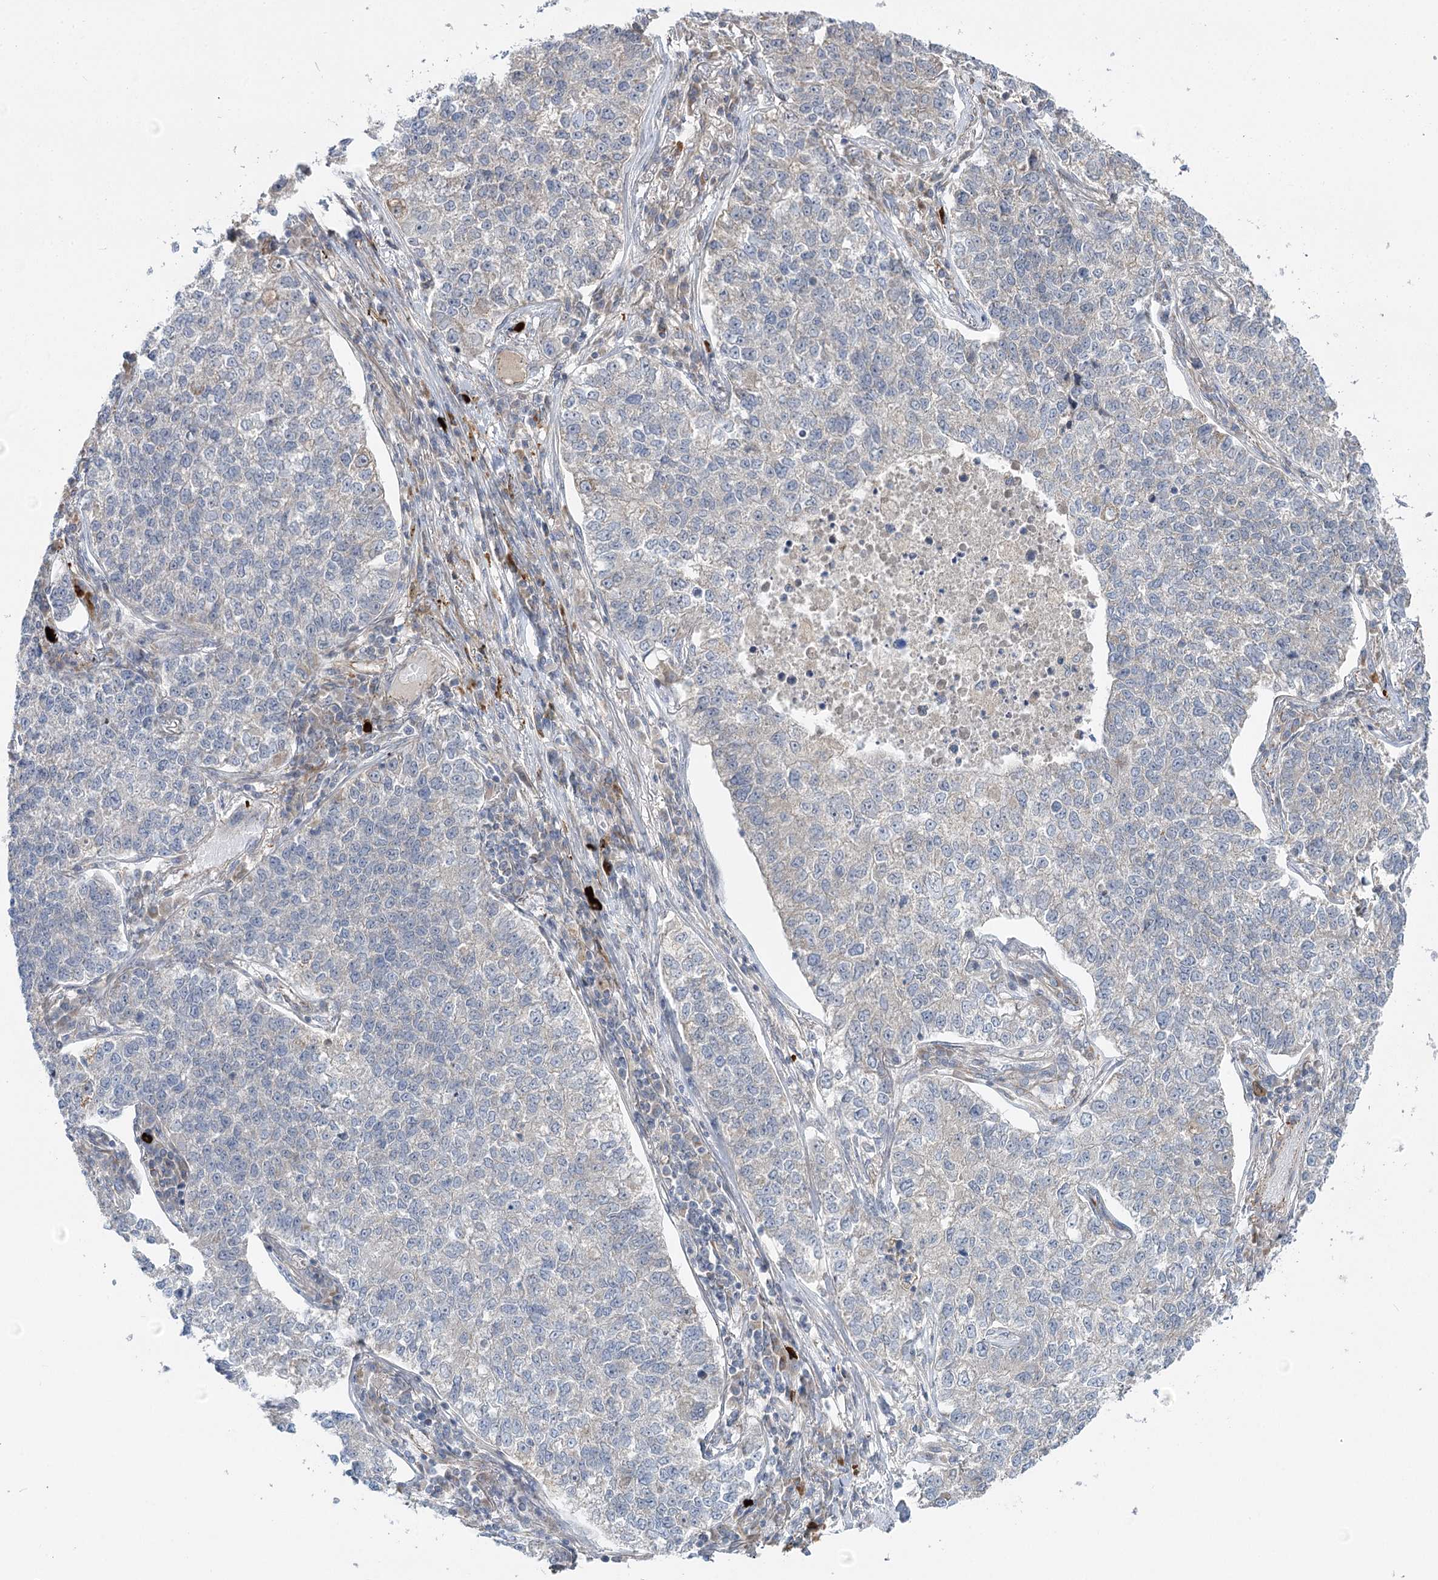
{"staining": {"intensity": "negative", "quantity": "none", "location": "none"}, "tissue": "lung cancer", "cell_type": "Tumor cells", "image_type": "cancer", "snomed": [{"axis": "morphology", "description": "Adenocarcinoma, NOS"}, {"axis": "topography", "description": "Lung"}], "caption": "Immunohistochemical staining of adenocarcinoma (lung) shows no significant expression in tumor cells.", "gene": "KIAA0825", "patient": {"sex": "male", "age": 49}}